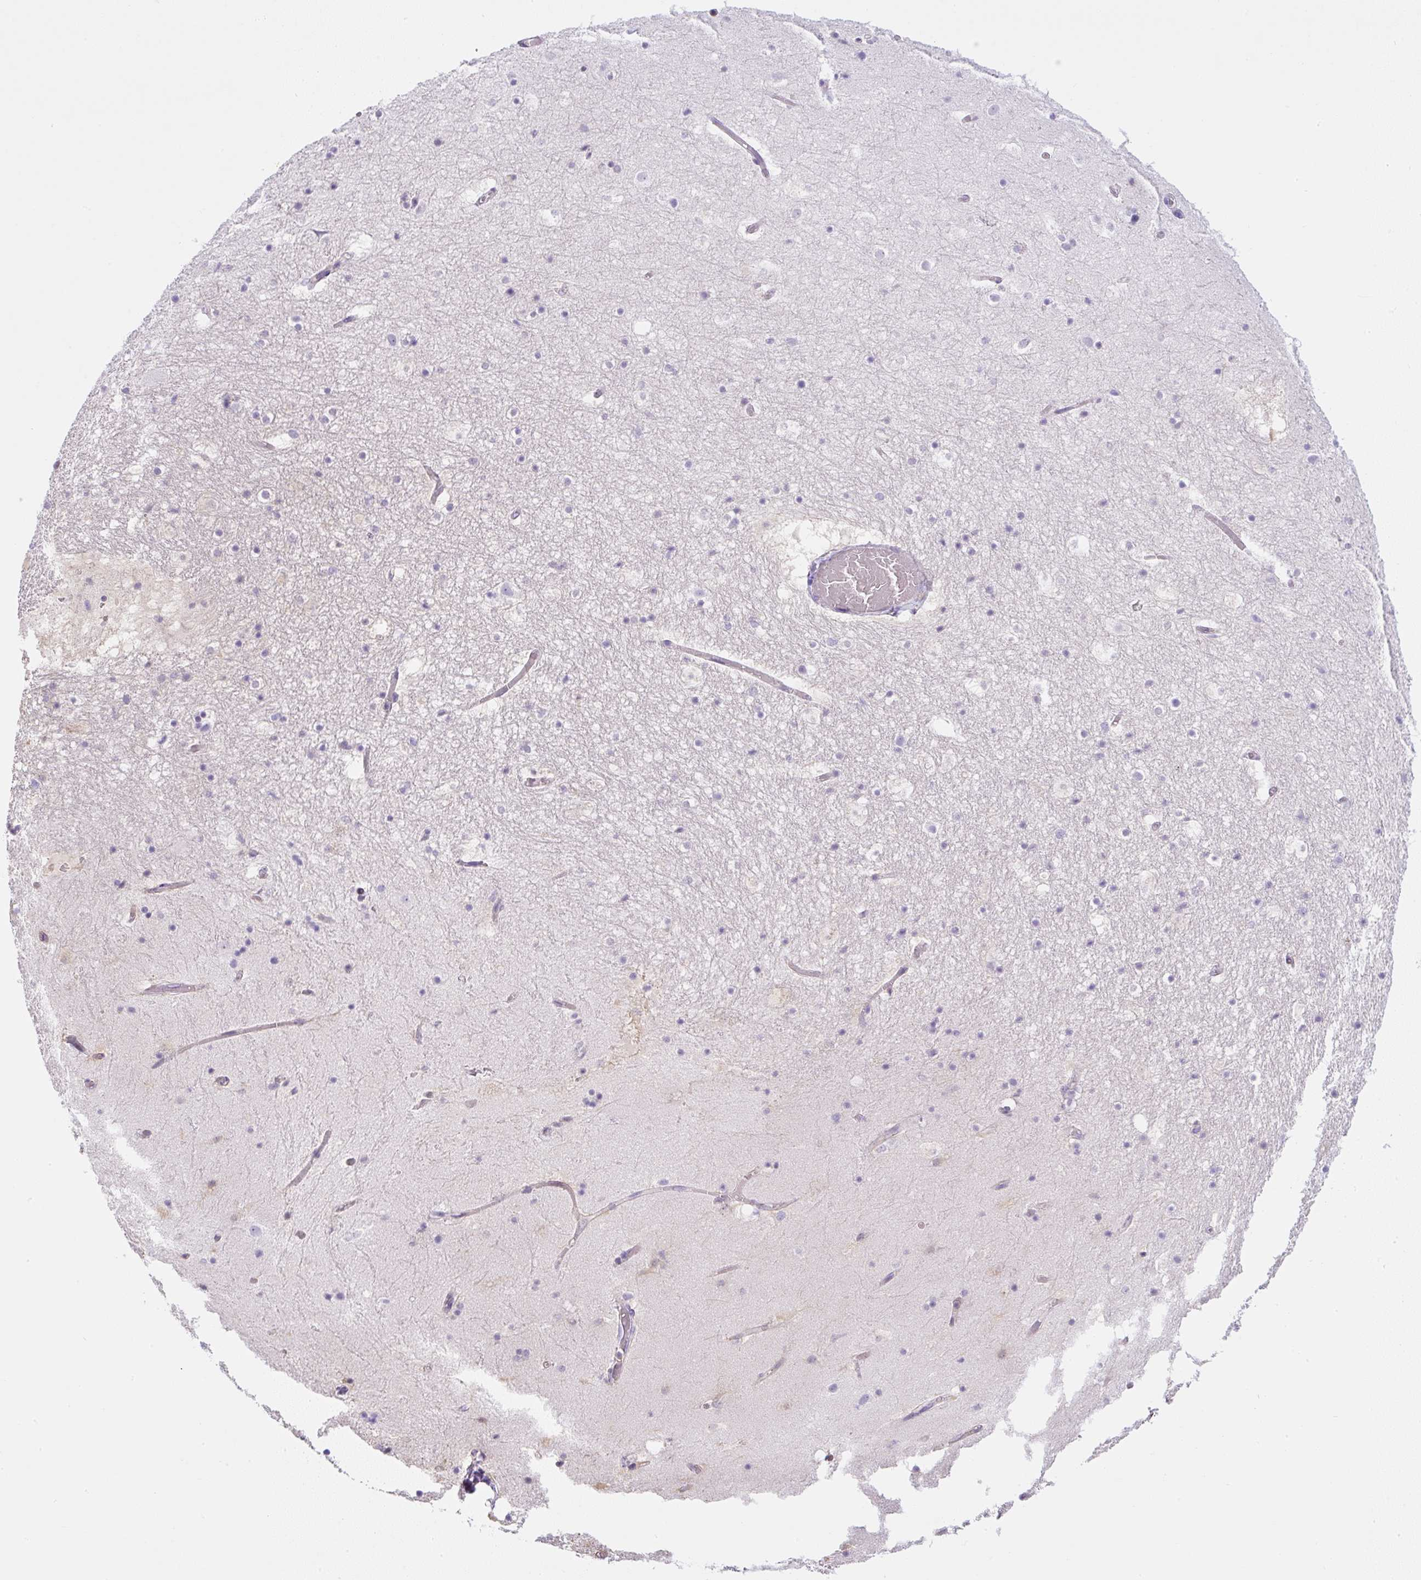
{"staining": {"intensity": "negative", "quantity": "none", "location": "none"}, "tissue": "hippocampus", "cell_type": "Glial cells", "image_type": "normal", "snomed": [{"axis": "morphology", "description": "Normal tissue, NOS"}, {"axis": "topography", "description": "Hippocampus"}], "caption": "DAB (3,3'-diaminobenzidine) immunohistochemical staining of normal hippocampus demonstrates no significant staining in glial cells.", "gene": "PIP5KL1", "patient": {"sex": "female", "age": 52}}